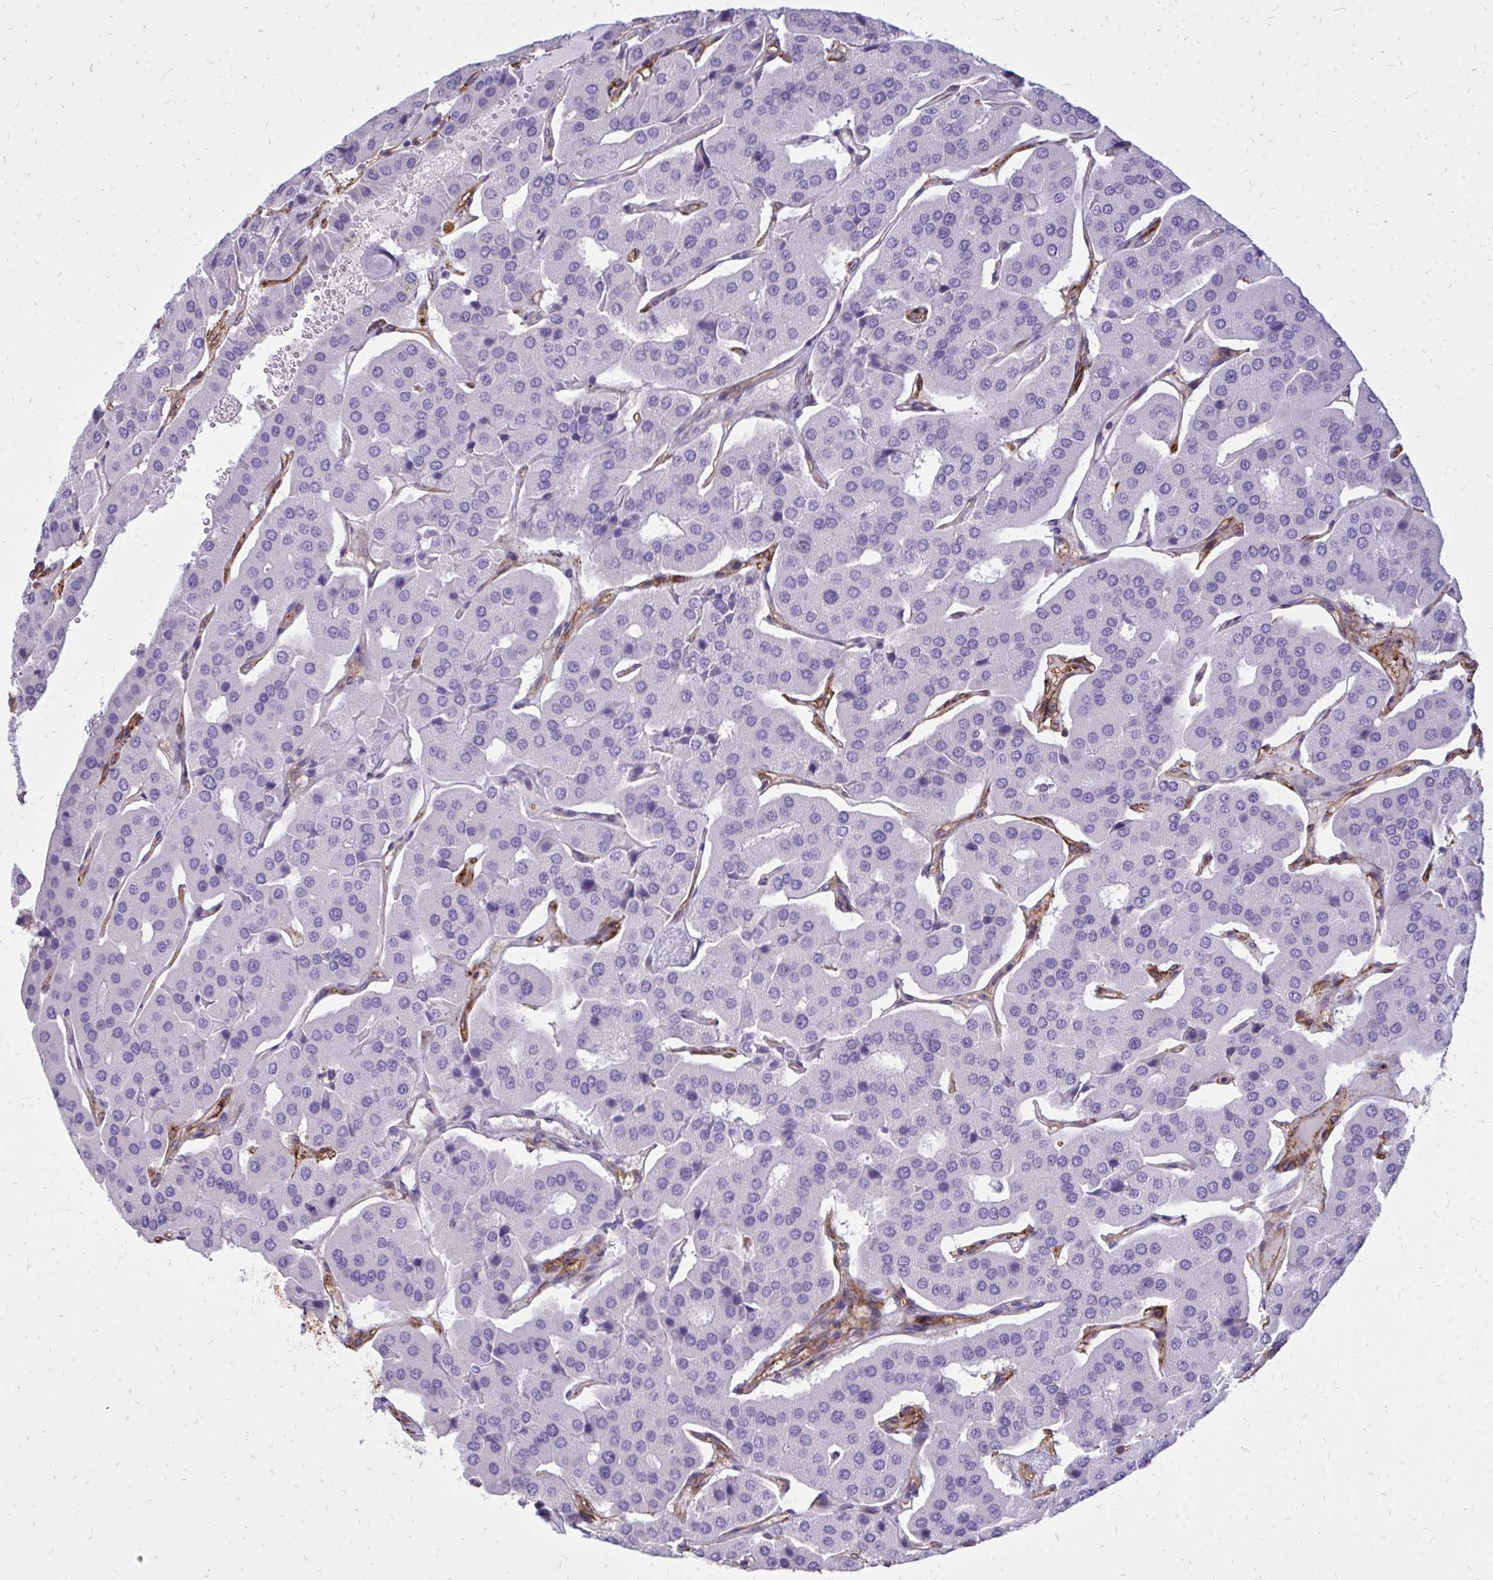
{"staining": {"intensity": "negative", "quantity": "none", "location": "none"}, "tissue": "parathyroid gland", "cell_type": "Glandular cells", "image_type": "normal", "snomed": [{"axis": "morphology", "description": "Normal tissue, NOS"}, {"axis": "morphology", "description": "Adenoma, NOS"}, {"axis": "topography", "description": "Parathyroid gland"}], "caption": "An immunohistochemistry micrograph of unremarkable parathyroid gland is shown. There is no staining in glandular cells of parathyroid gland.", "gene": "MARCKSL1", "patient": {"sex": "female", "age": 86}}